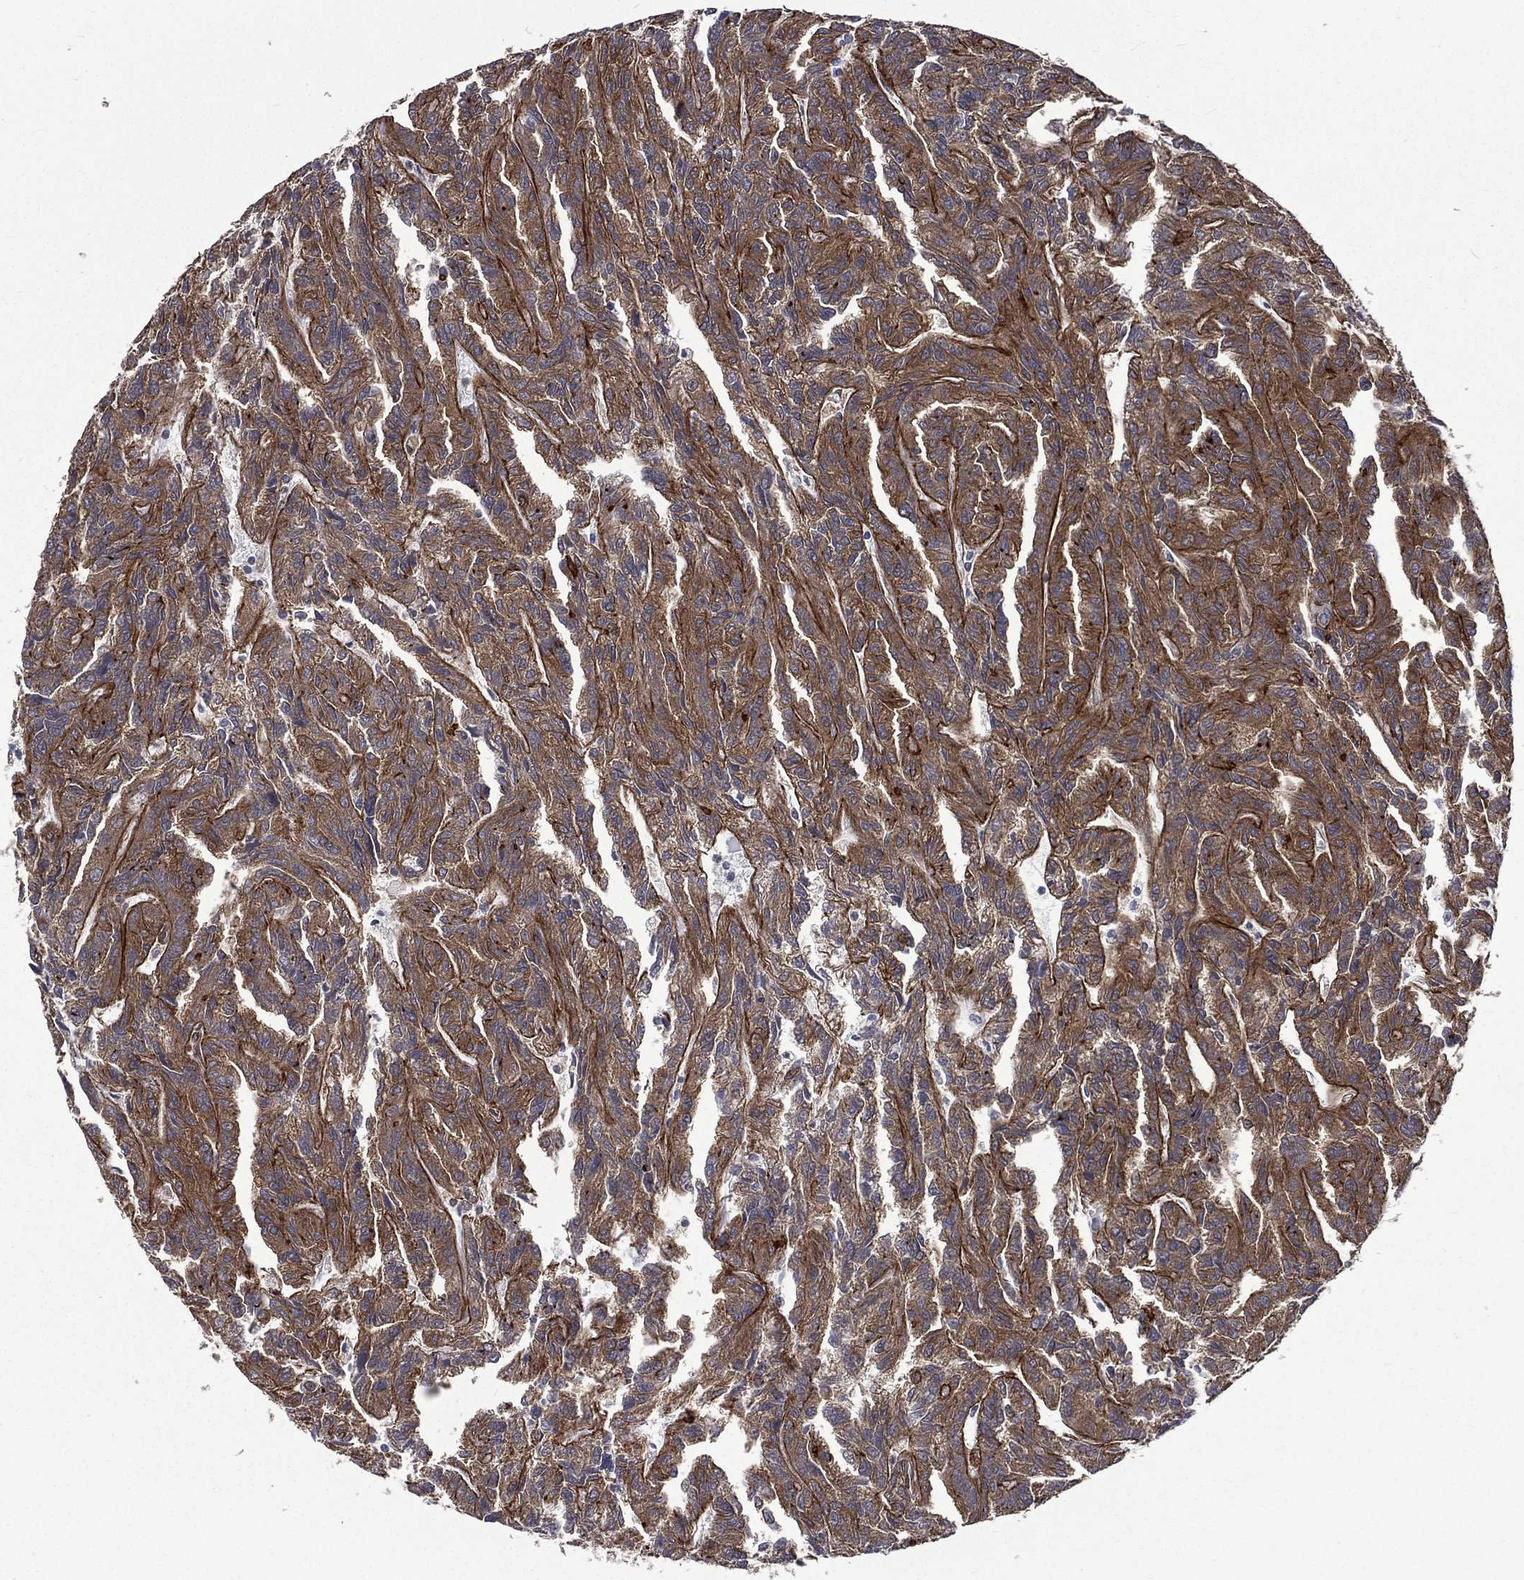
{"staining": {"intensity": "moderate", "quantity": ">75%", "location": "cytoplasmic/membranous"}, "tissue": "renal cancer", "cell_type": "Tumor cells", "image_type": "cancer", "snomed": [{"axis": "morphology", "description": "Adenocarcinoma, NOS"}, {"axis": "topography", "description": "Kidney"}], "caption": "Immunohistochemical staining of human renal cancer (adenocarcinoma) reveals medium levels of moderate cytoplasmic/membranous expression in about >75% of tumor cells.", "gene": "PPFIBP1", "patient": {"sex": "male", "age": 79}}